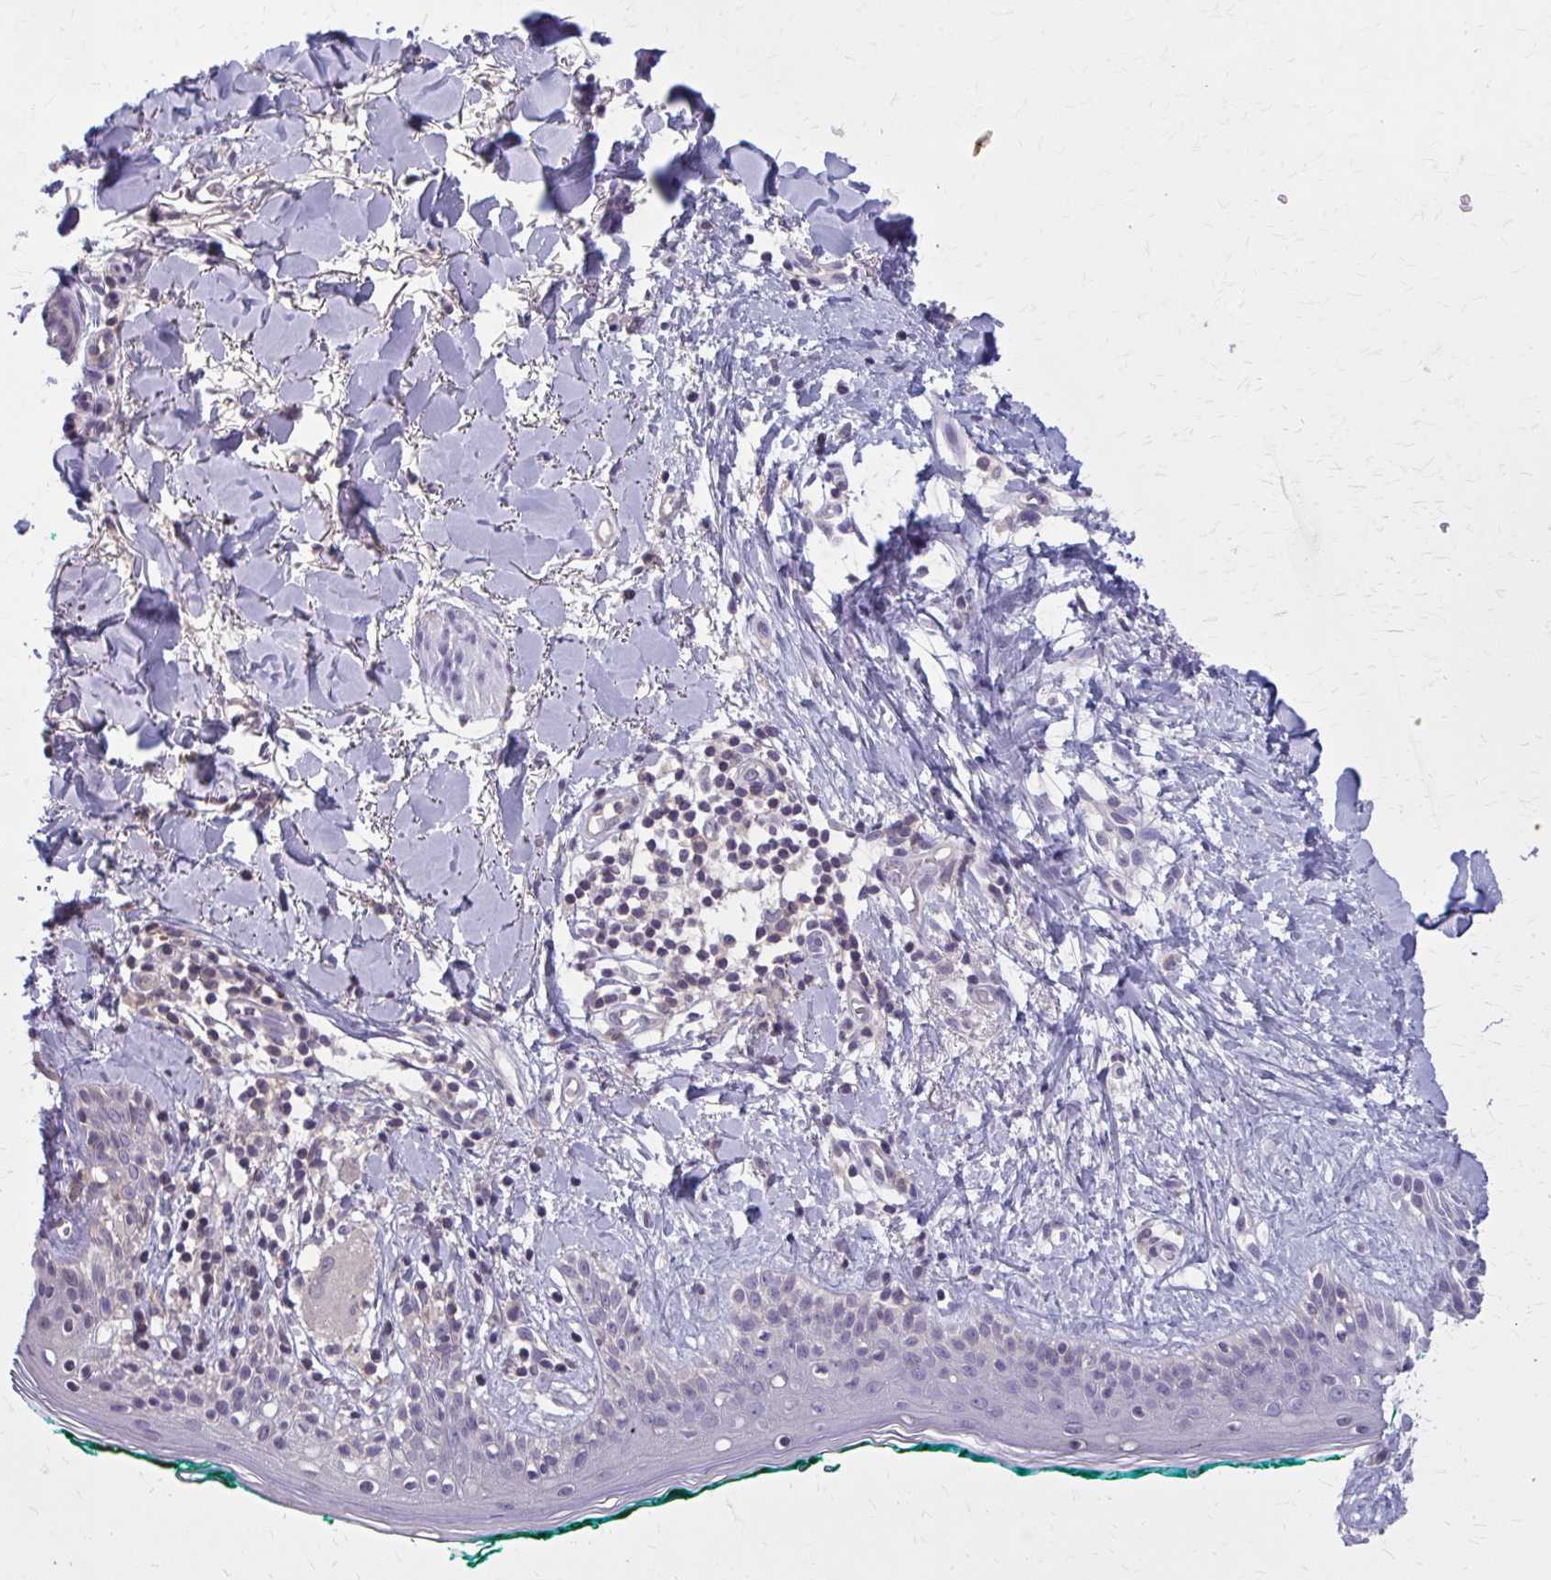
{"staining": {"intensity": "negative", "quantity": "none", "location": "none"}, "tissue": "skin", "cell_type": "Fibroblasts", "image_type": "normal", "snomed": [{"axis": "morphology", "description": "Normal tissue, NOS"}, {"axis": "topography", "description": "Skin"}], "caption": "Unremarkable skin was stained to show a protein in brown. There is no significant expression in fibroblasts.", "gene": "OR4A47", "patient": {"sex": "female", "age": 34}}